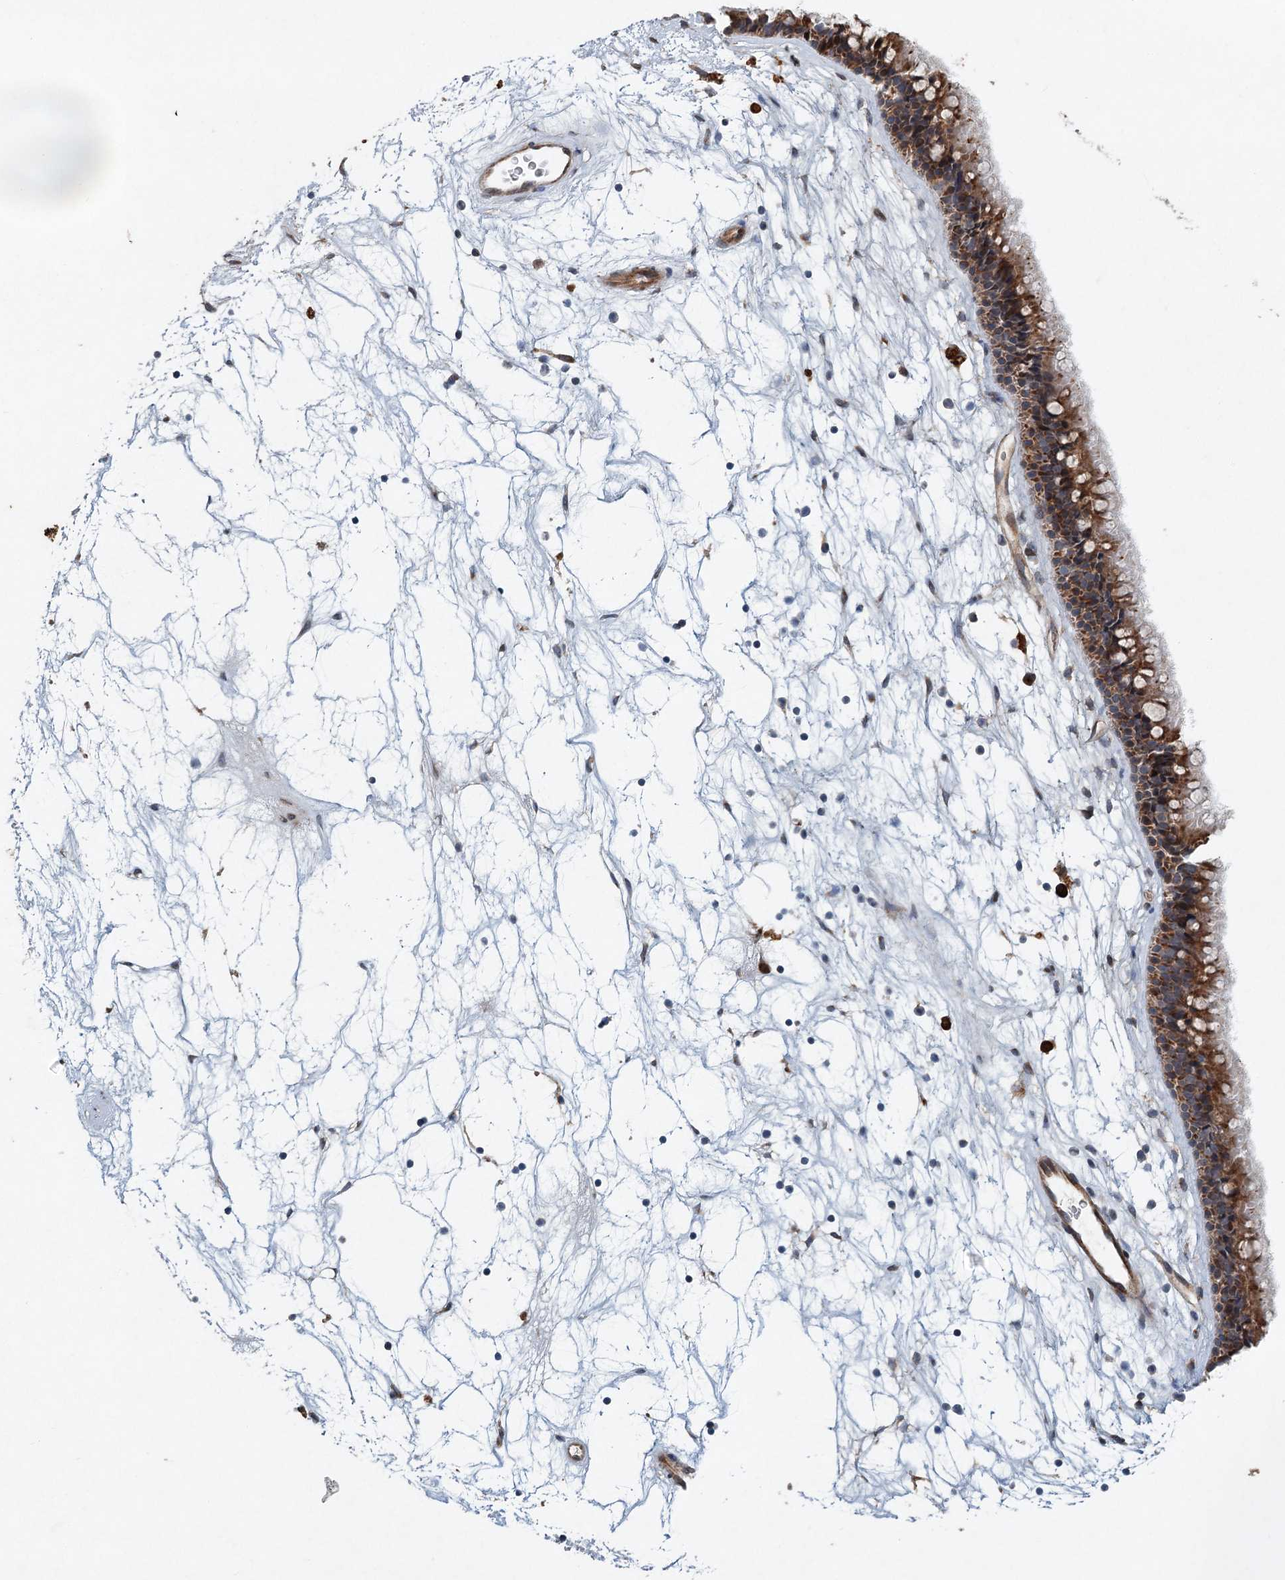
{"staining": {"intensity": "strong", "quantity": ">75%", "location": "cytoplasmic/membranous"}, "tissue": "nasopharynx", "cell_type": "Respiratory epithelial cells", "image_type": "normal", "snomed": [{"axis": "morphology", "description": "Normal tissue, NOS"}, {"axis": "topography", "description": "Nasopharynx"}], "caption": "Immunohistochemical staining of normal human nasopharynx exhibits high levels of strong cytoplasmic/membranous positivity in about >75% of respiratory epithelial cells.", "gene": "SRPX2", "patient": {"sex": "male", "age": 64}}